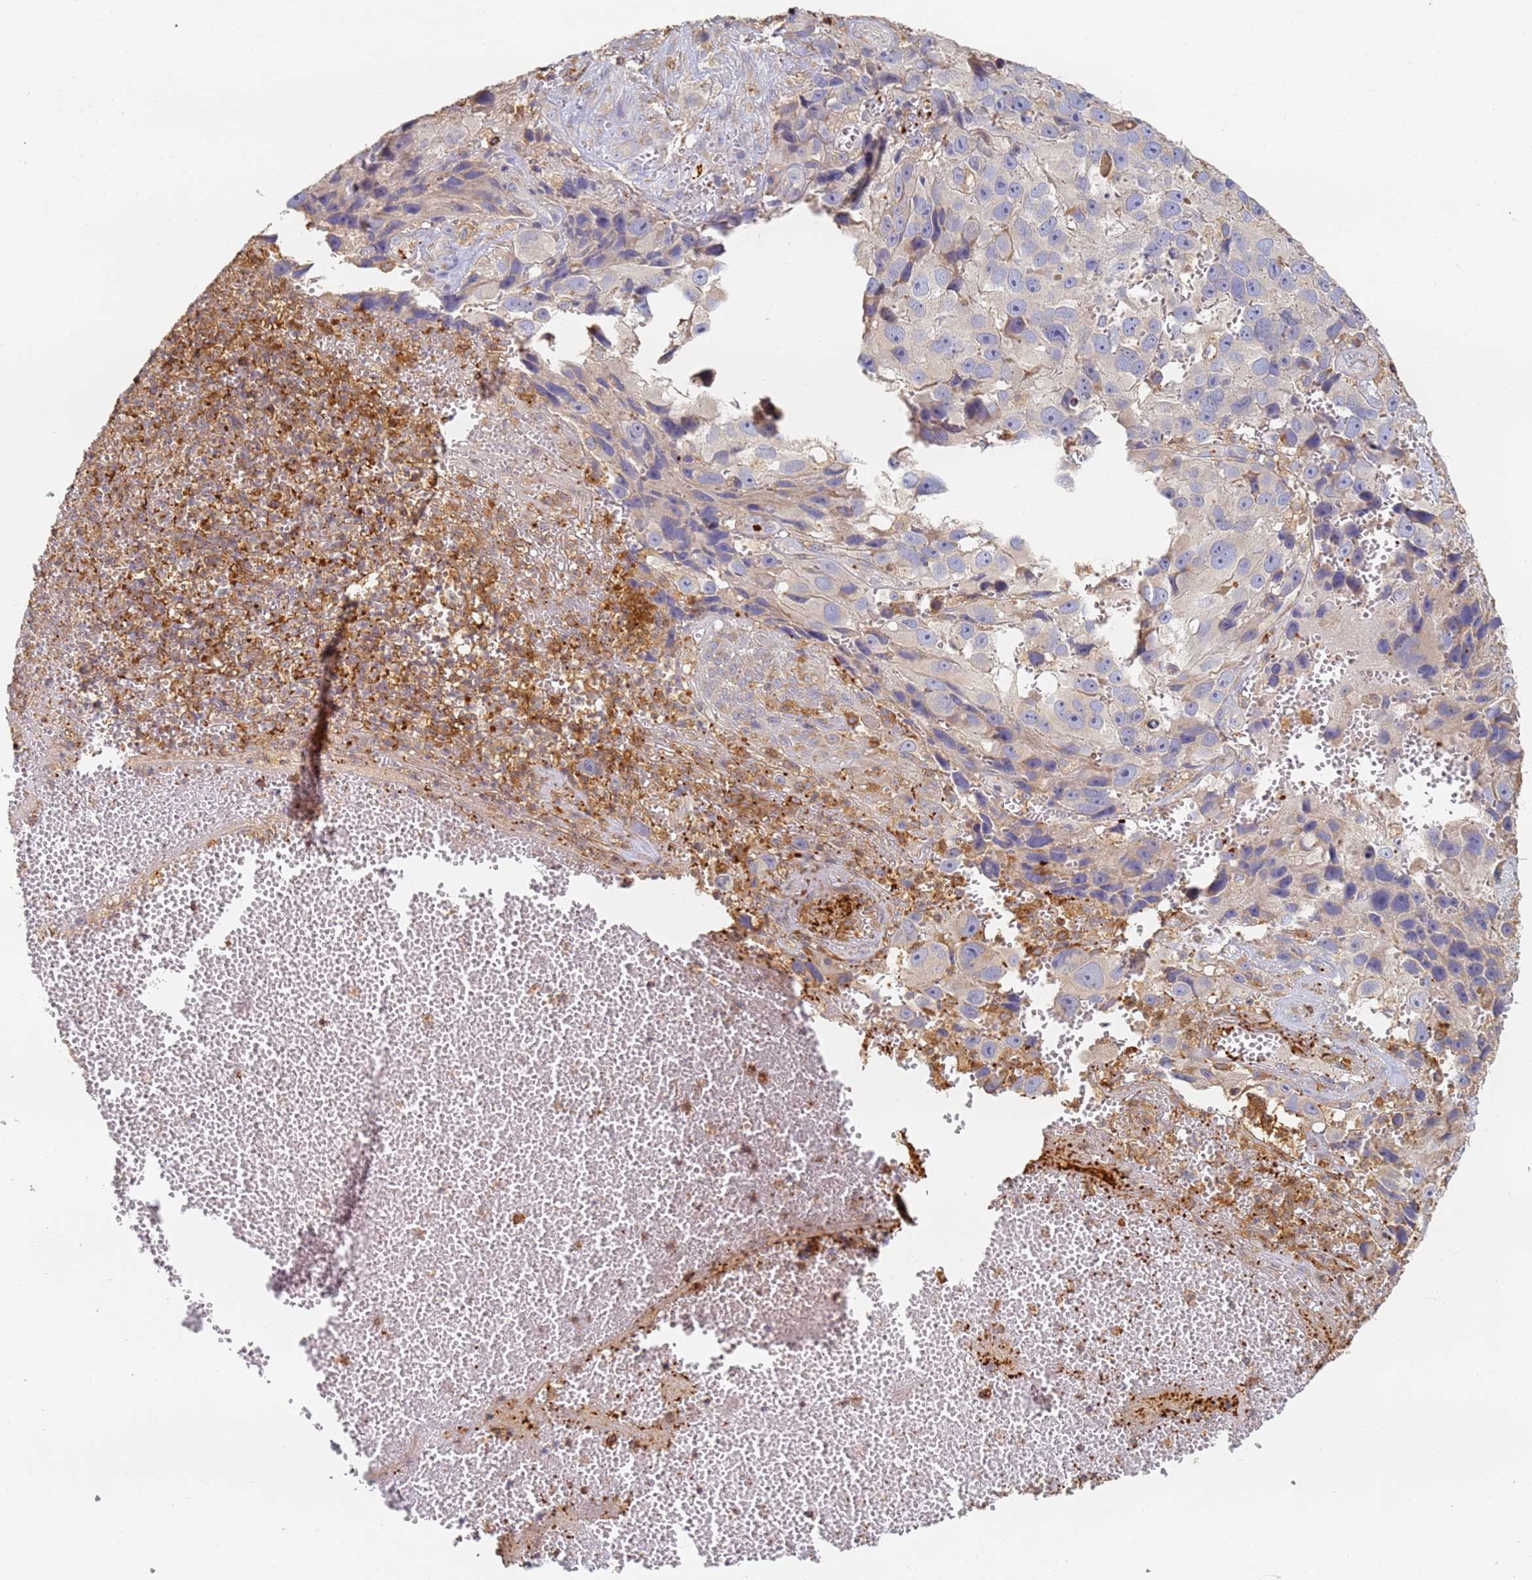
{"staining": {"intensity": "negative", "quantity": "none", "location": "none"}, "tissue": "melanoma", "cell_type": "Tumor cells", "image_type": "cancer", "snomed": [{"axis": "morphology", "description": "Malignant melanoma, NOS"}, {"axis": "topography", "description": "Skin"}], "caption": "Image shows no significant protein staining in tumor cells of malignant melanoma.", "gene": "BIN2", "patient": {"sex": "male", "age": 84}}